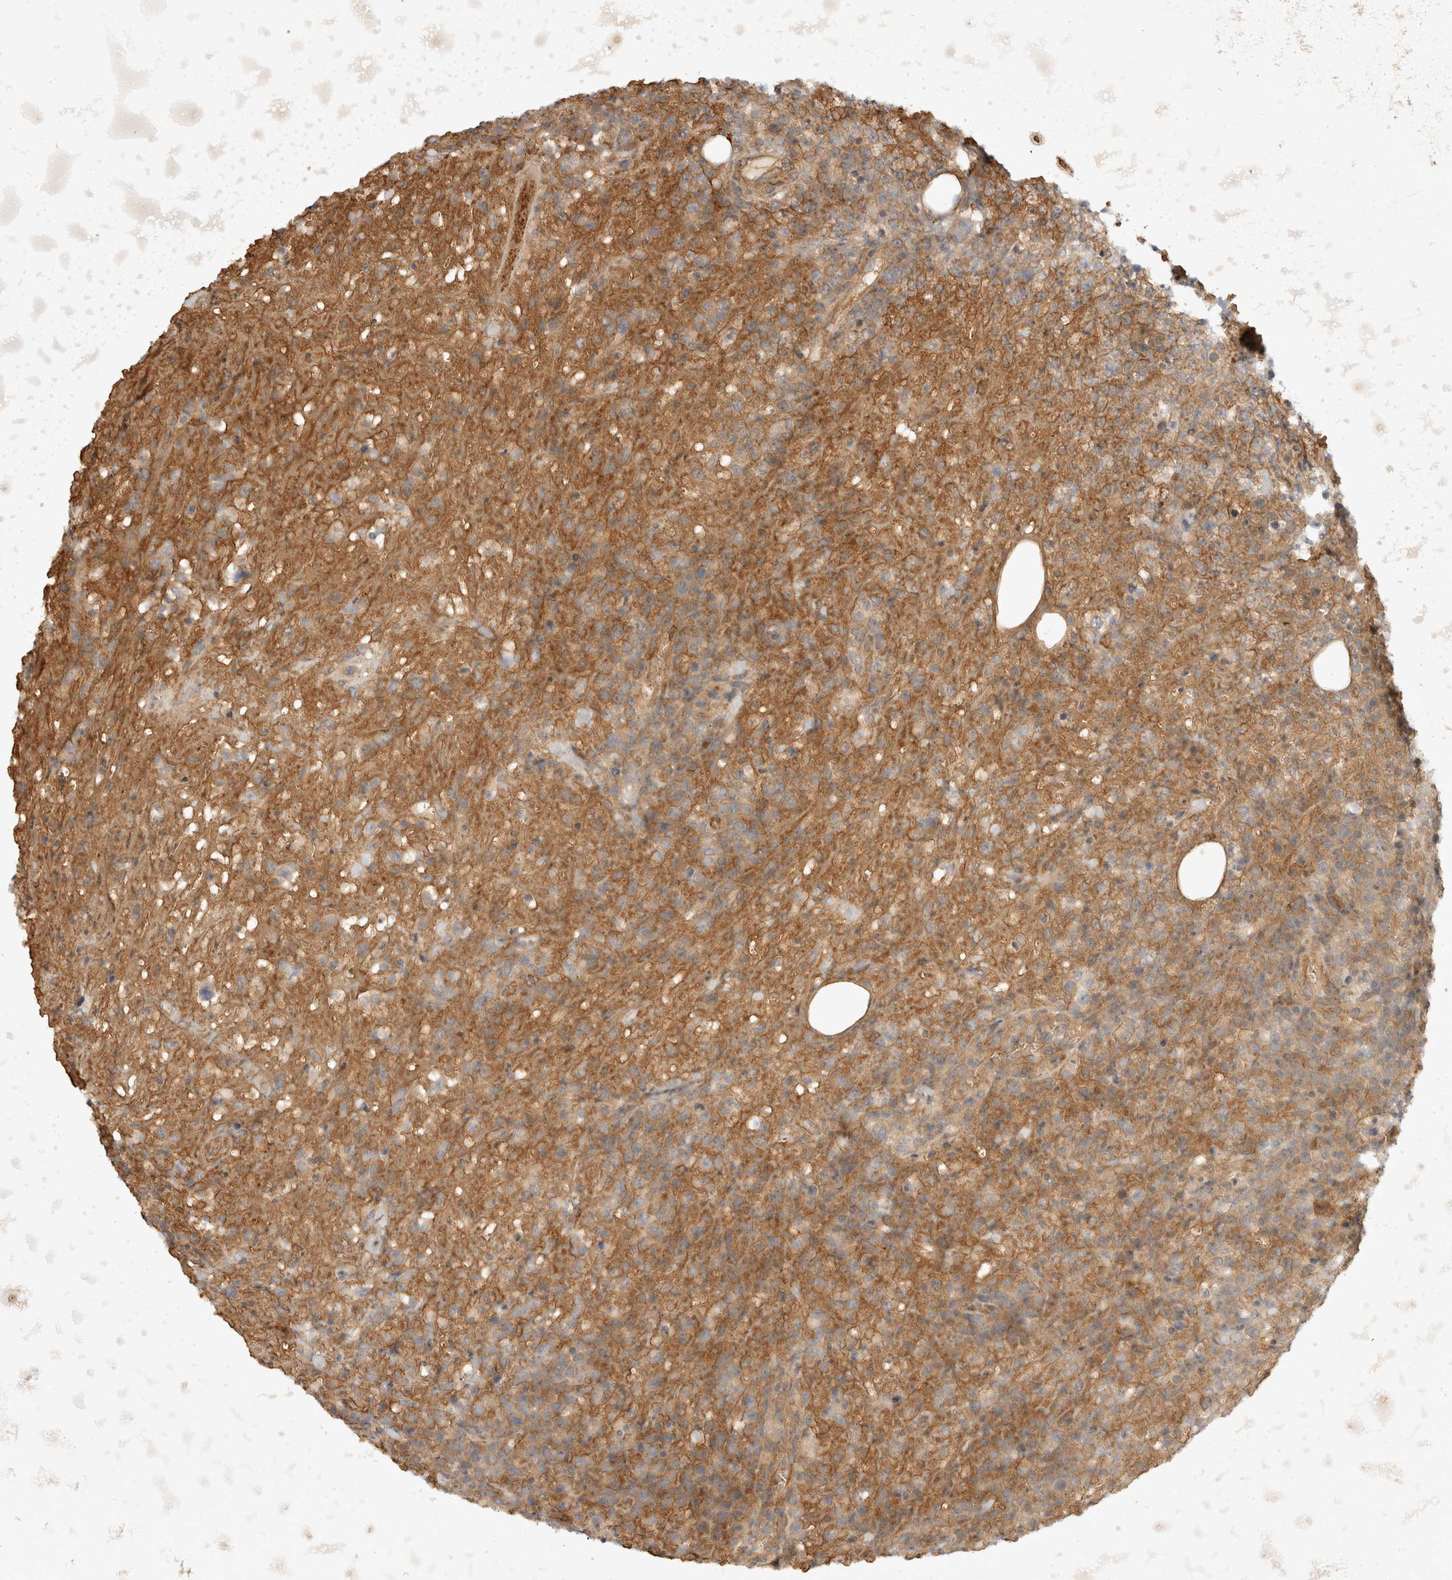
{"staining": {"intensity": "moderate", "quantity": ">75%", "location": "cytoplasmic/membranous"}, "tissue": "lymphoma", "cell_type": "Tumor cells", "image_type": "cancer", "snomed": [{"axis": "morphology", "description": "Malignant lymphoma, non-Hodgkin's type, High grade"}, {"axis": "topography", "description": "Colon"}], "caption": "Human malignant lymphoma, non-Hodgkin's type (high-grade) stained with a protein marker demonstrates moderate staining in tumor cells.", "gene": "EIF4G3", "patient": {"sex": "female", "age": 53}}